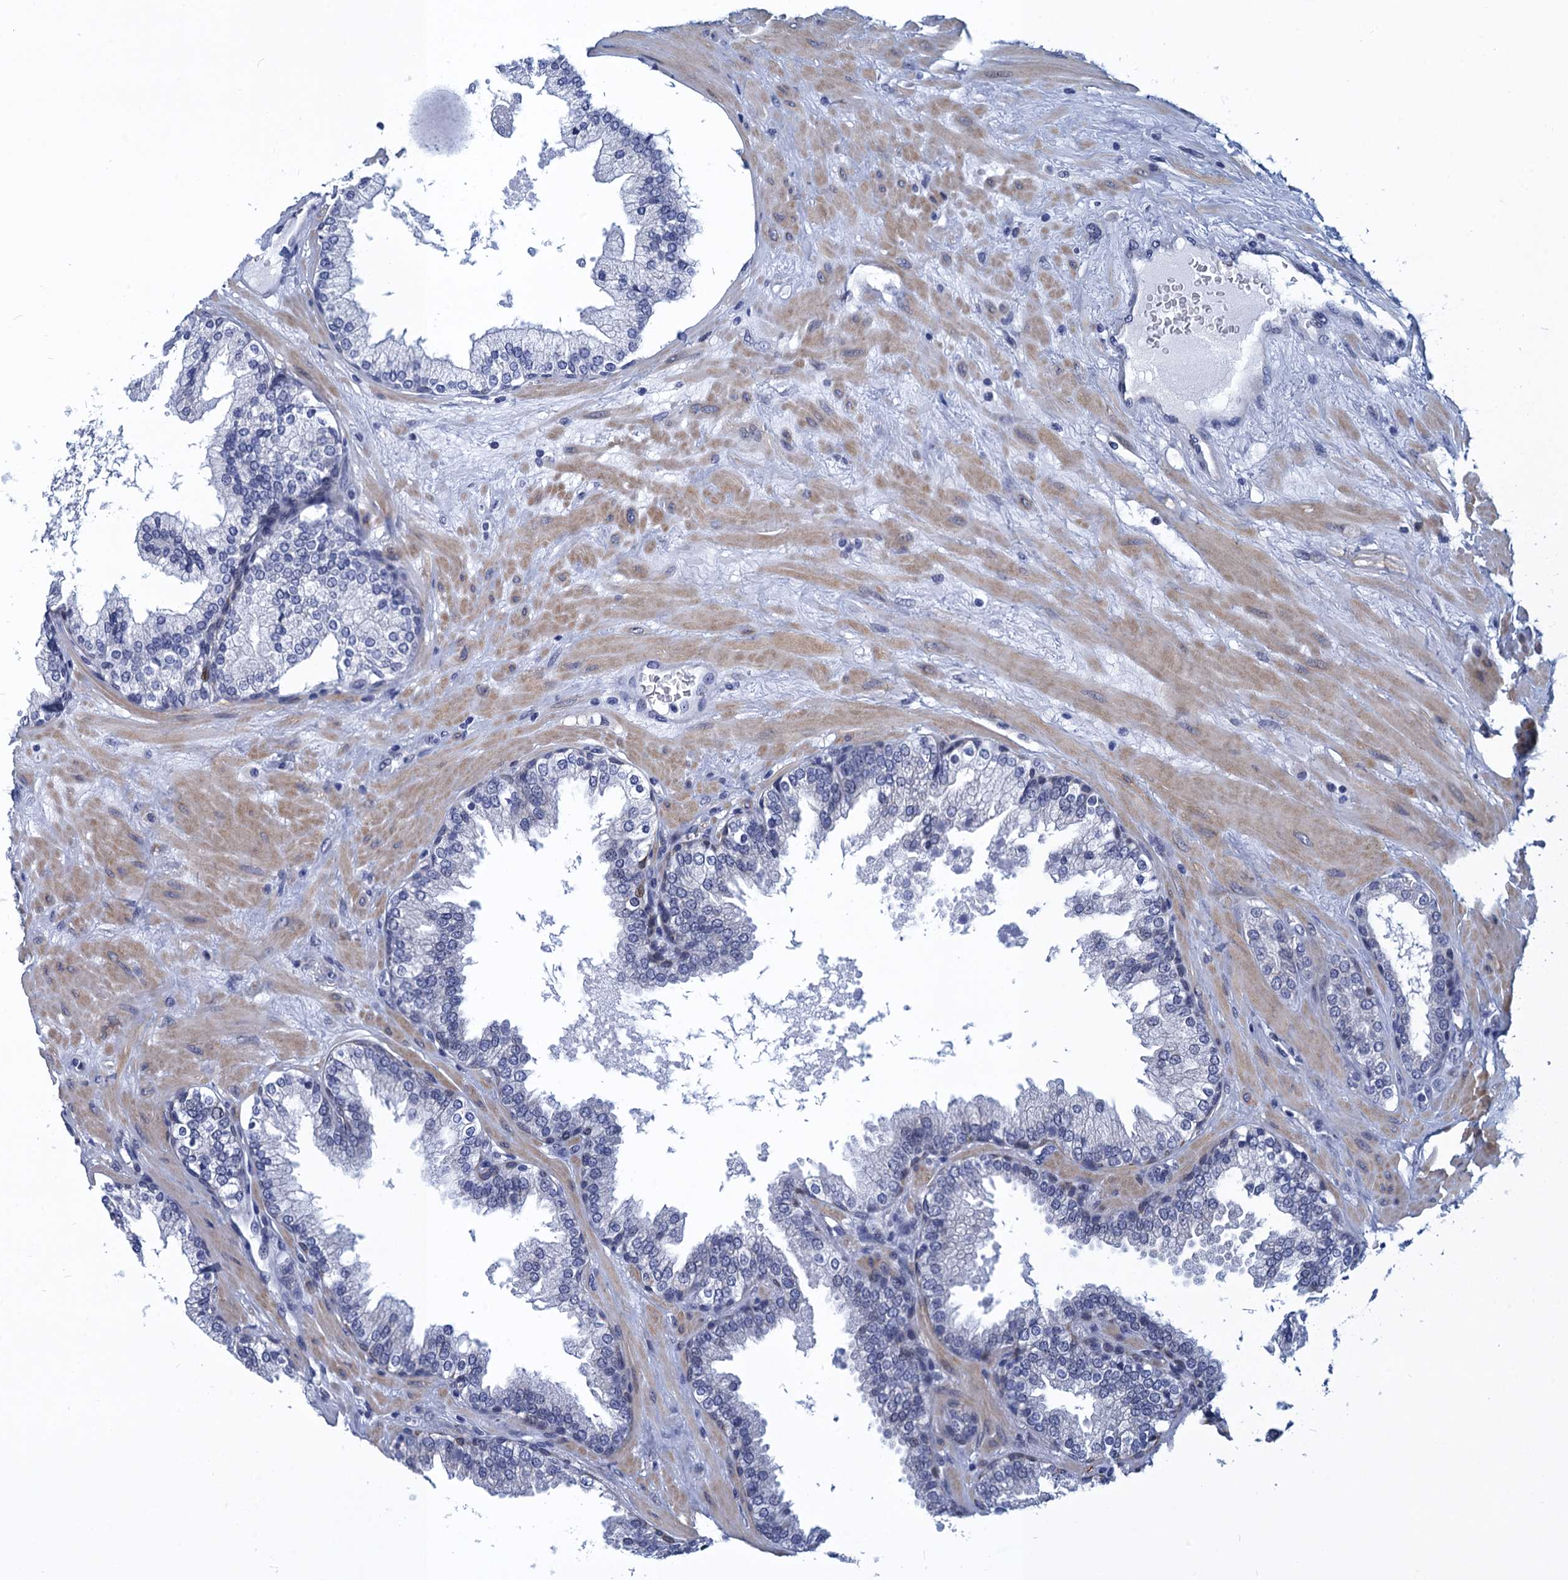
{"staining": {"intensity": "negative", "quantity": "none", "location": "none"}, "tissue": "prostate", "cell_type": "Glandular cells", "image_type": "normal", "snomed": [{"axis": "morphology", "description": "Normal tissue, NOS"}, {"axis": "topography", "description": "Prostate"}], "caption": "Glandular cells are negative for protein expression in normal human prostate. Brightfield microscopy of immunohistochemistry (IHC) stained with DAB (3,3'-diaminobenzidine) (brown) and hematoxylin (blue), captured at high magnification.", "gene": "GINS3", "patient": {"sex": "male", "age": 51}}